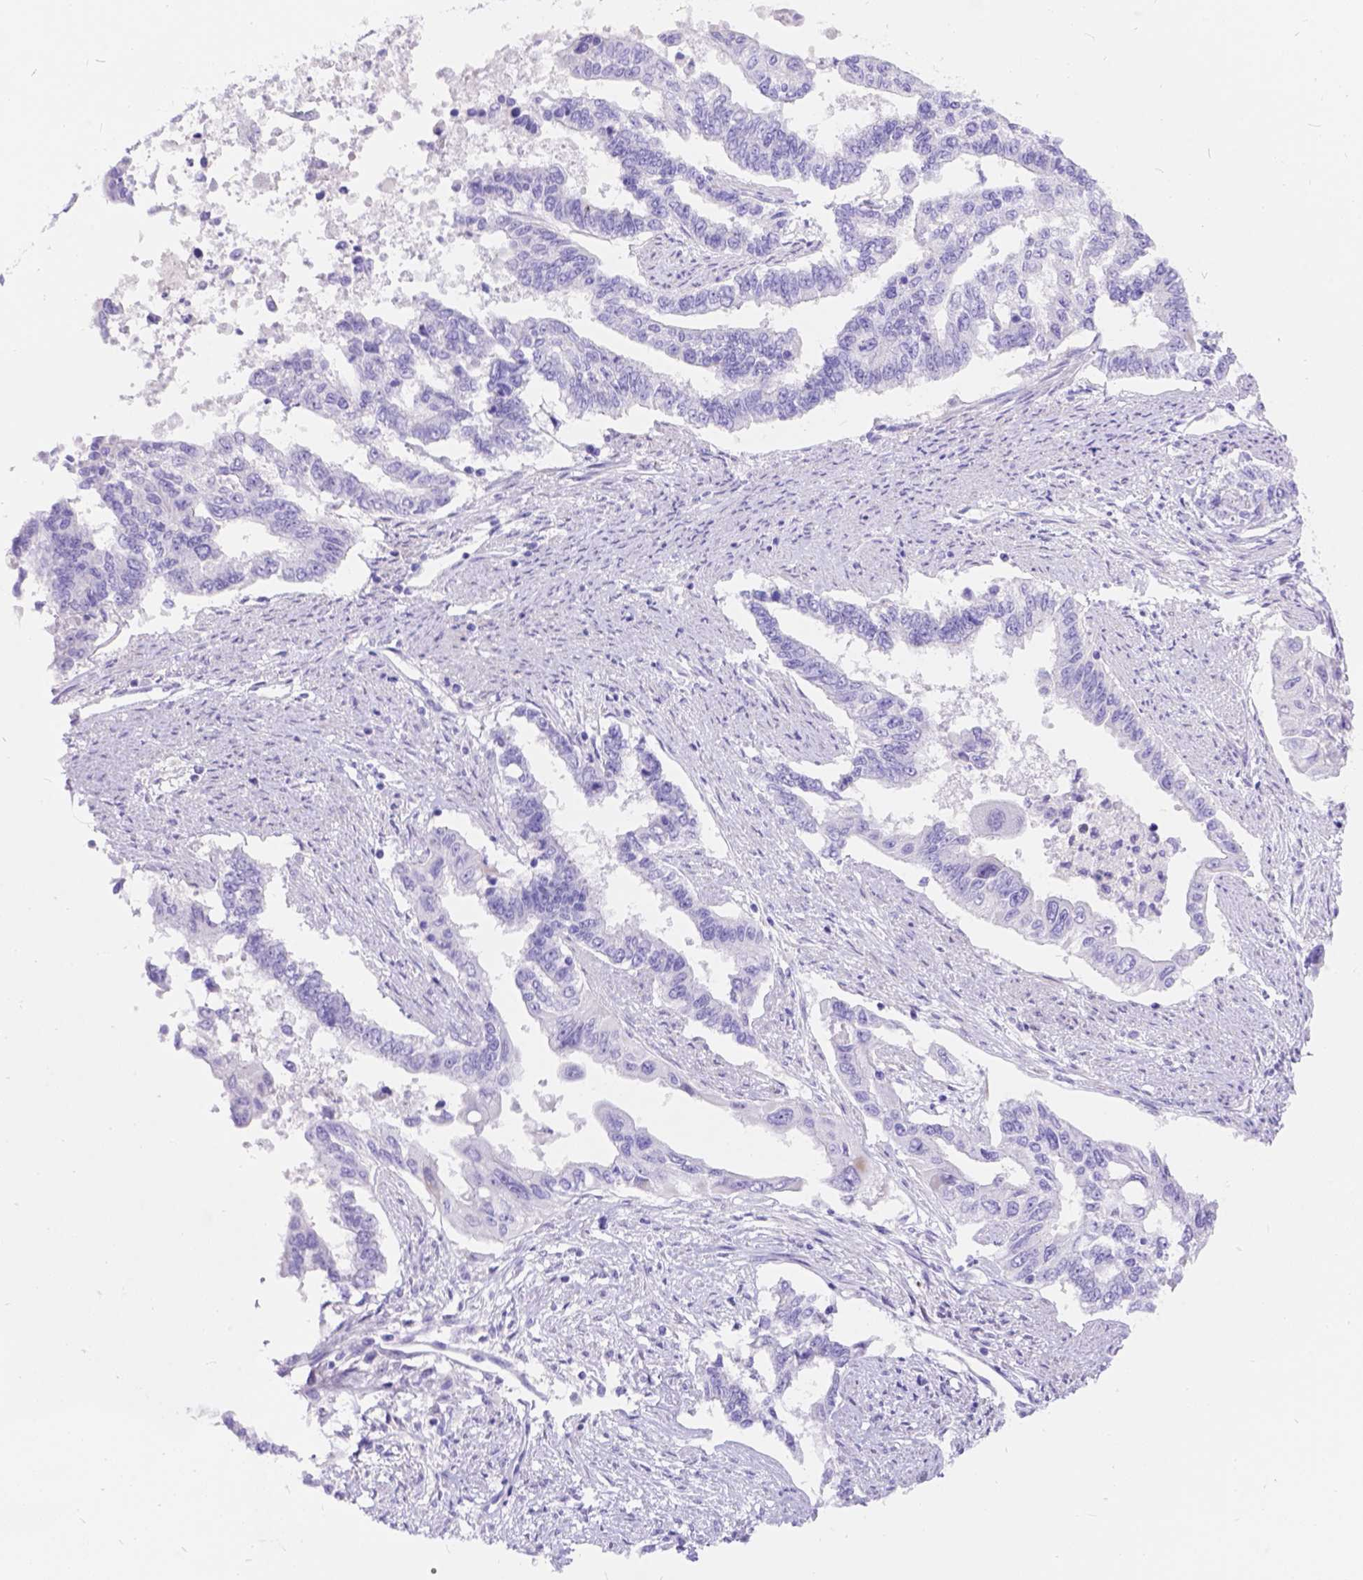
{"staining": {"intensity": "negative", "quantity": "none", "location": "none"}, "tissue": "endometrial cancer", "cell_type": "Tumor cells", "image_type": "cancer", "snomed": [{"axis": "morphology", "description": "Adenocarcinoma, NOS"}, {"axis": "topography", "description": "Uterus"}], "caption": "The histopathology image demonstrates no staining of tumor cells in endometrial cancer (adenocarcinoma). (DAB (3,3'-diaminobenzidine) IHC visualized using brightfield microscopy, high magnification).", "gene": "KLHL10", "patient": {"sex": "female", "age": 59}}